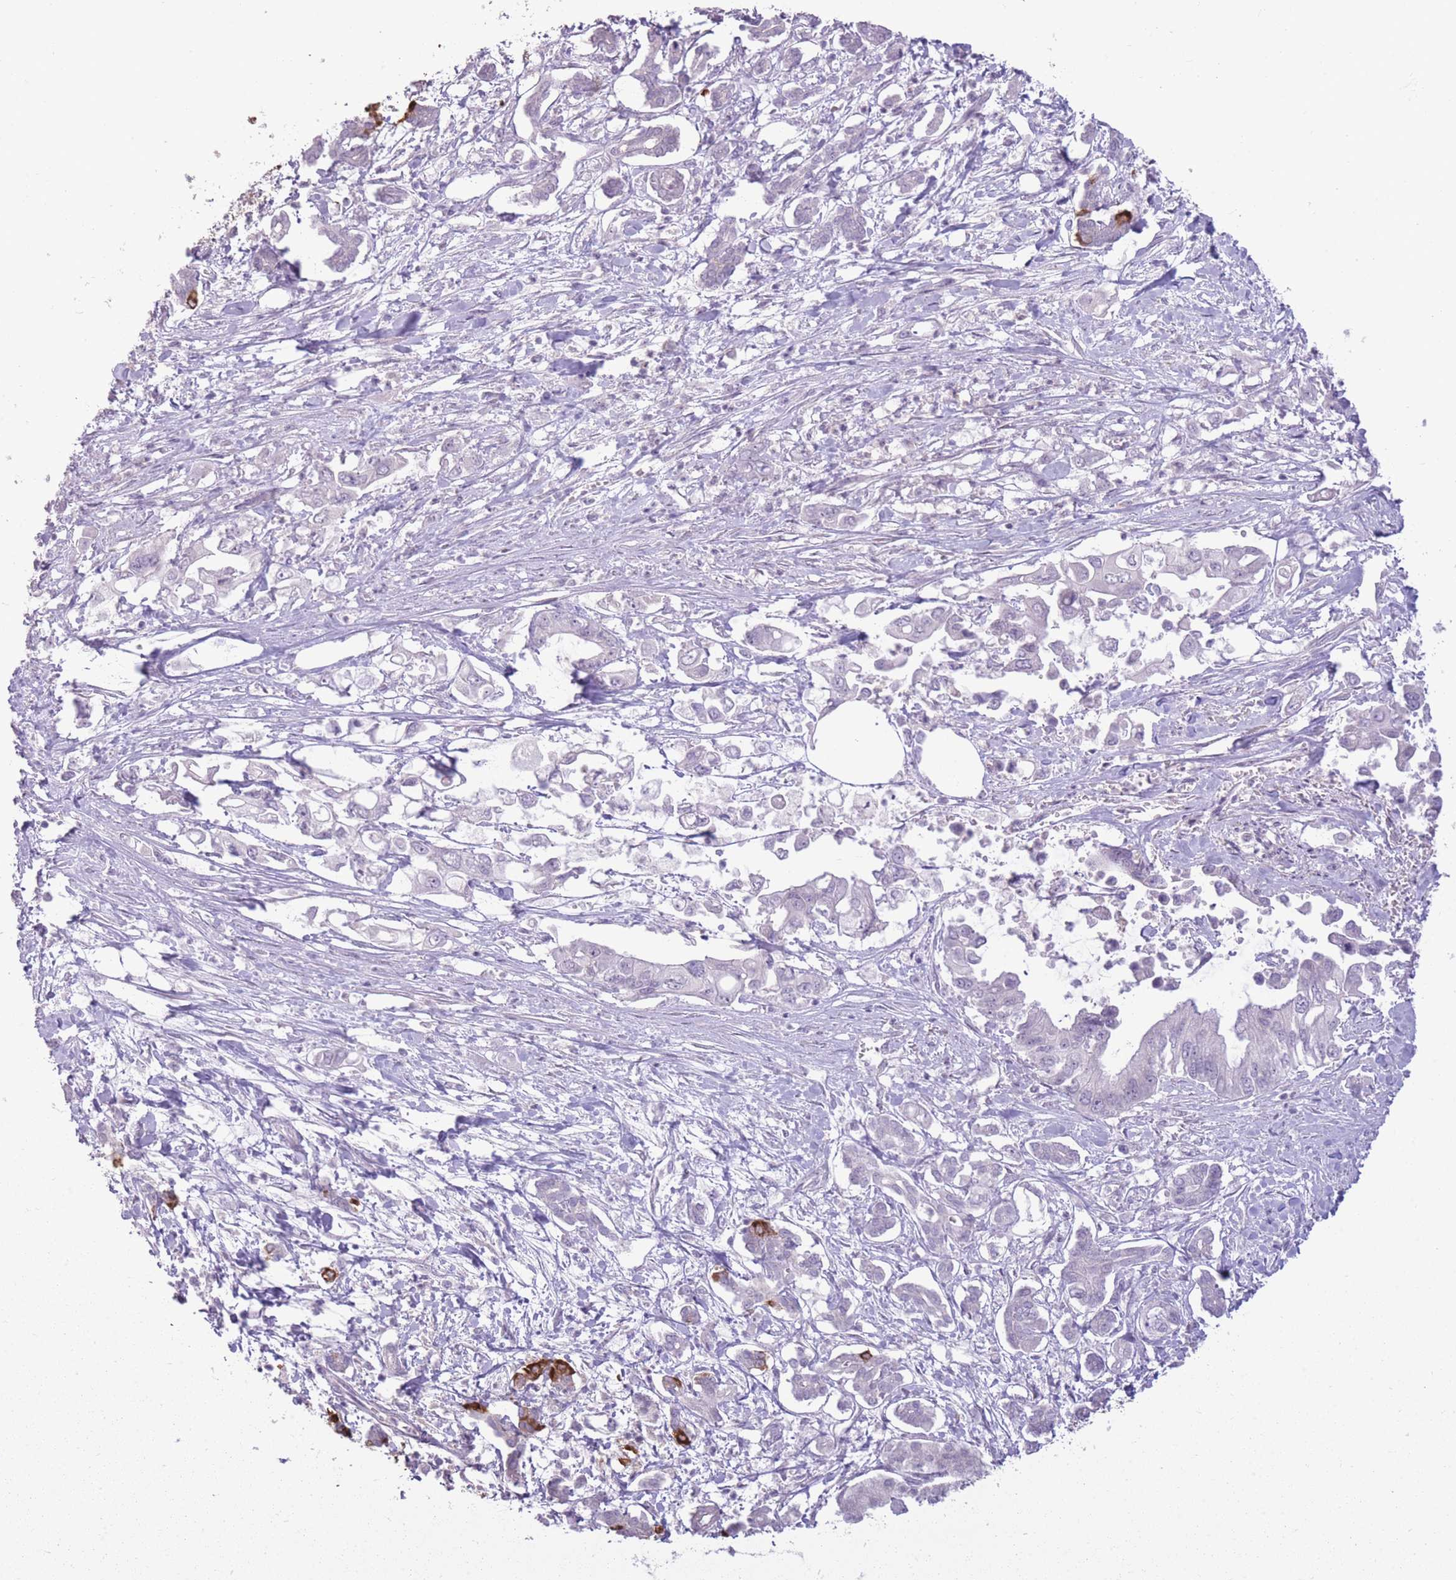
{"staining": {"intensity": "negative", "quantity": "none", "location": "none"}, "tissue": "pancreatic cancer", "cell_type": "Tumor cells", "image_type": "cancer", "snomed": [{"axis": "morphology", "description": "Adenocarcinoma, NOS"}, {"axis": "topography", "description": "Pancreas"}], "caption": "High power microscopy image of an immunohistochemistry photomicrograph of pancreatic cancer (adenocarcinoma), revealing no significant positivity in tumor cells.", "gene": "ZBTB24", "patient": {"sex": "male", "age": 61}}